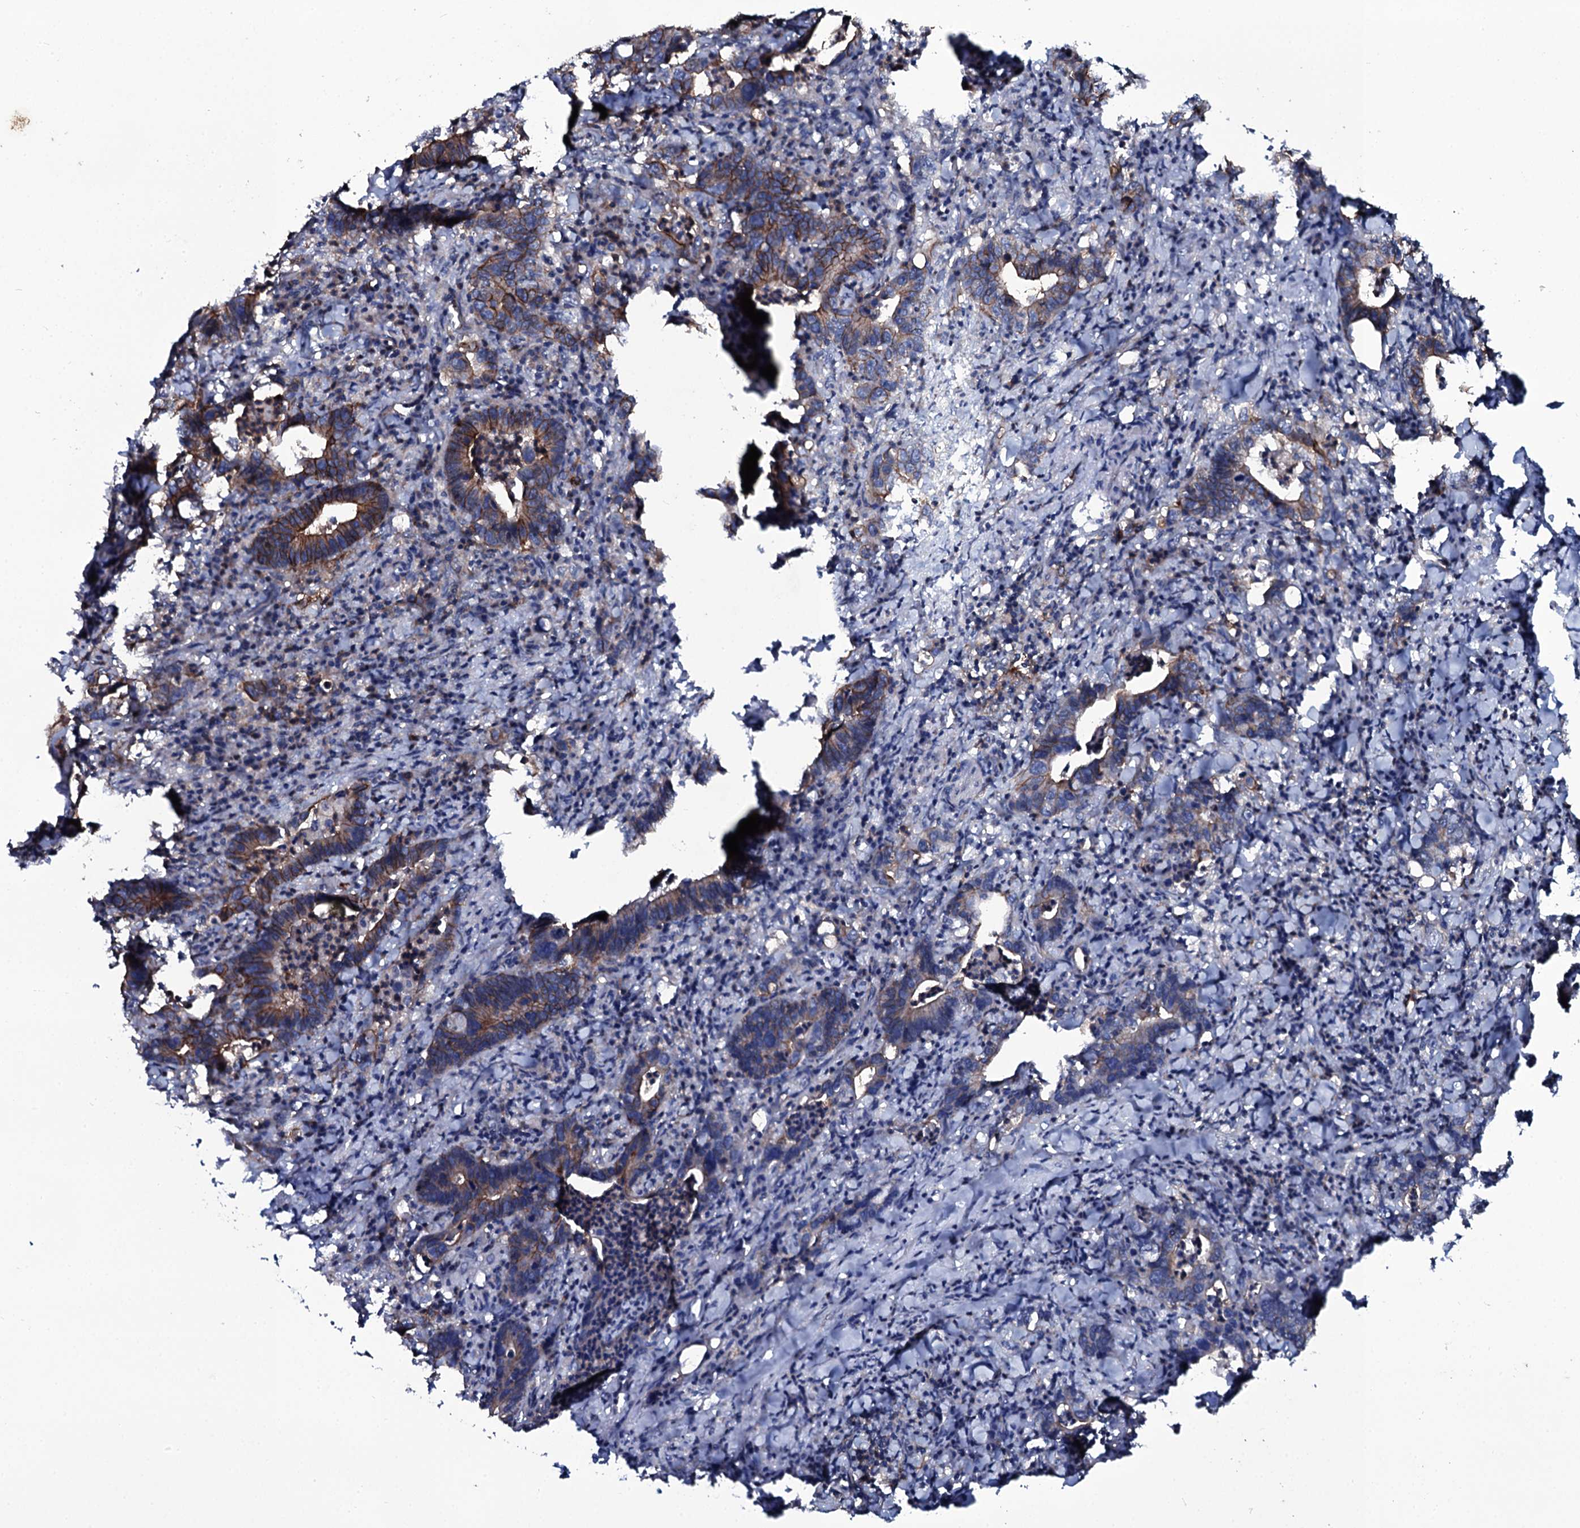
{"staining": {"intensity": "moderate", "quantity": "25%-75%", "location": "cytoplasmic/membranous"}, "tissue": "colorectal cancer", "cell_type": "Tumor cells", "image_type": "cancer", "snomed": [{"axis": "morphology", "description": "Adenocarcinoma, NOS"}, {"axis": "topography", "description": "Colon"}], "caption": "IHC staining of colorectal cancer (adenocarcinoma), which exhibits medium levels of moderate cytoplasmic/membranous staining in approximately 25%-75% of tumor cells indicating moderate cytoplasmic/membranous protein staining. The staining was performed using DAB (3,3'-diaminobenzidine) (brown) for protein detection and nuclei were counterstained in hematoxylin (blue).", "gene": "SNAP23", "patient": {"sex": "female", "age": 75}}